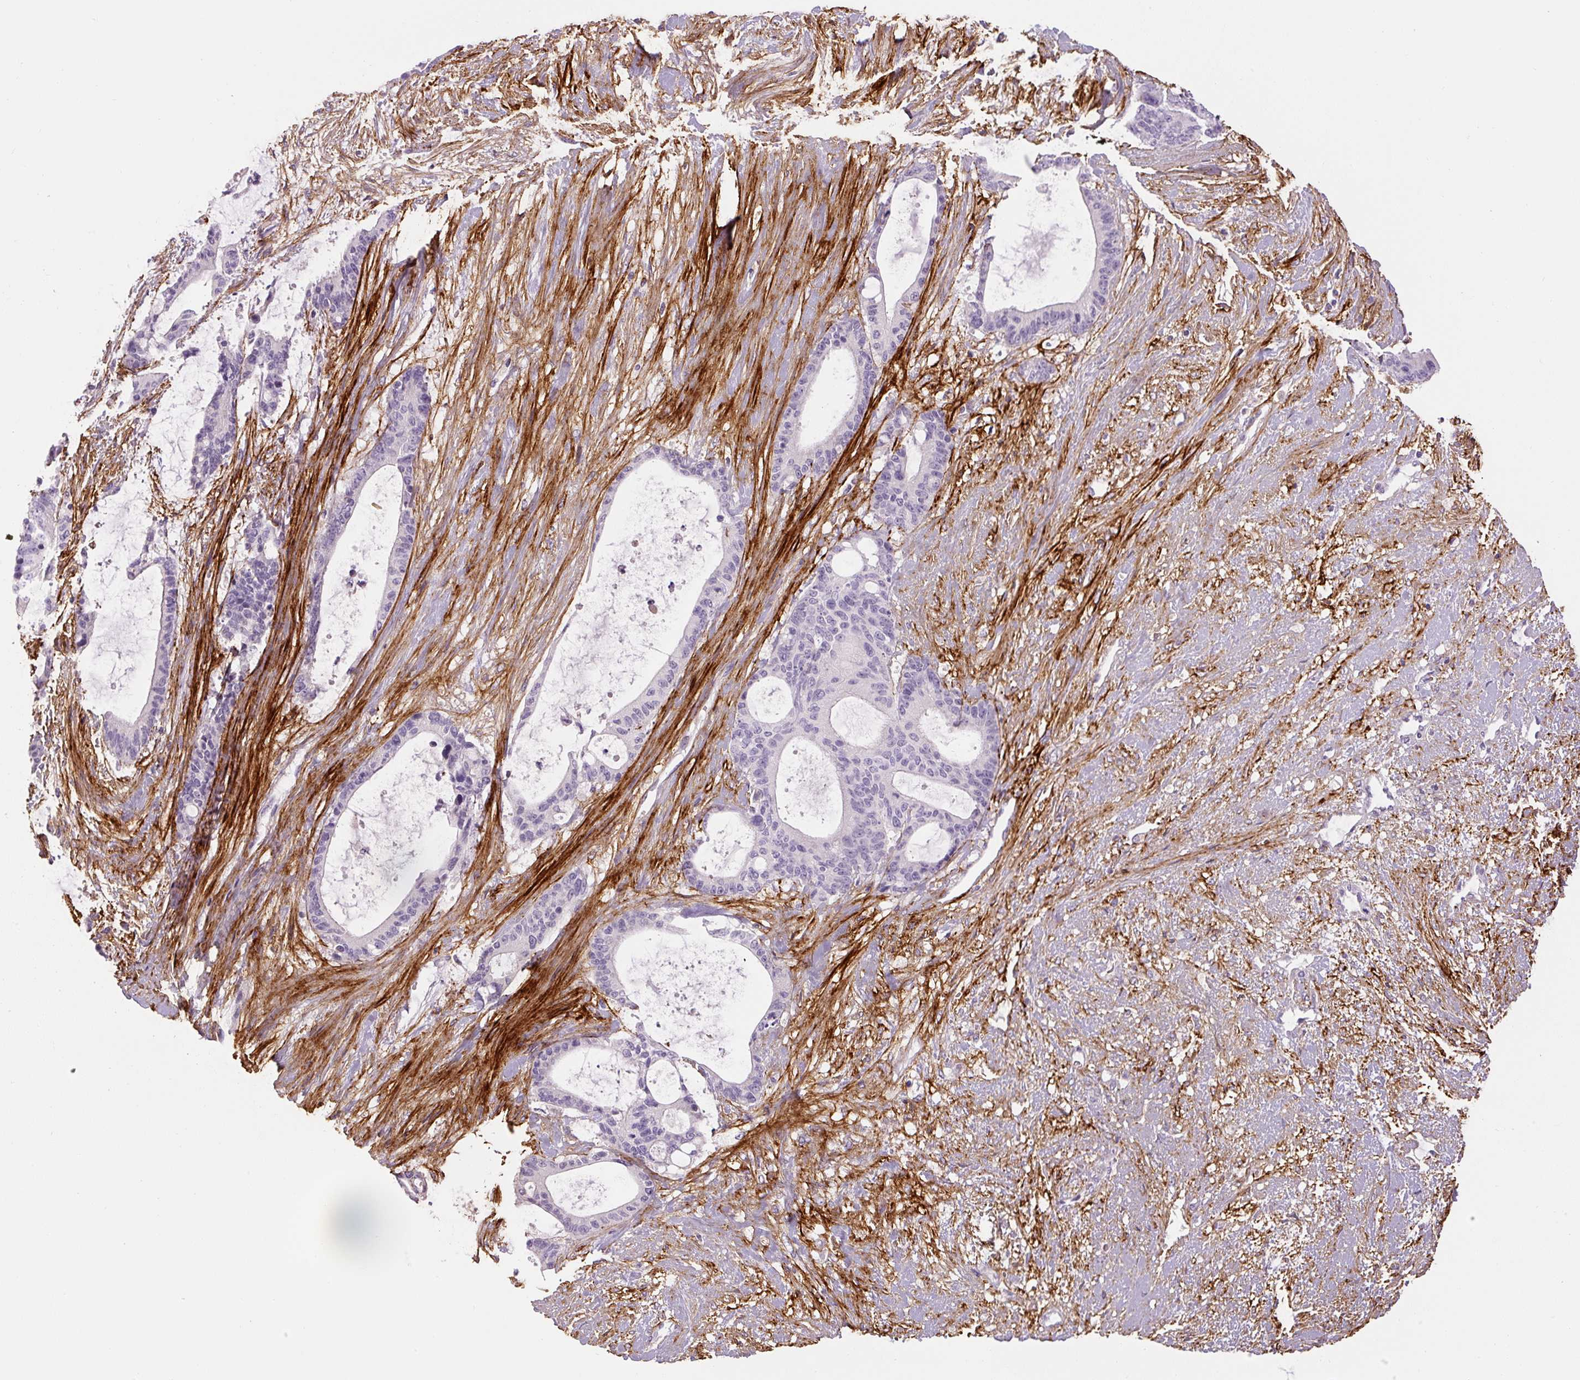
{"staining": {"intensity": "negative", "quantity": "none", "location": "none"}, "tissue": "liver cancer", "cell_type": "Tumor cells", "image_type": "cancer", "snomed": [{"axis": "morphology", "description": "Normal tissue, NOS"}, {"axis": "morphology", "description": "Cholangiocarcinoma"}, {"axis": "topography", "description": "Liver"}, {"axis": "topography", "description": "Peripheral nerve tissue"}], "caption": "Immunohistochemistry (IHC) image of neoplastic tissue: human cholangiocarcinoma (liver) stained with DAB (3,3'-diaminobenzidine) displays no significant protein staining in tumor cells. (DAB immunohistochemistry, high magnification).", "gene": "FBN1", "patient": {"sex": "female", "age": 73}}